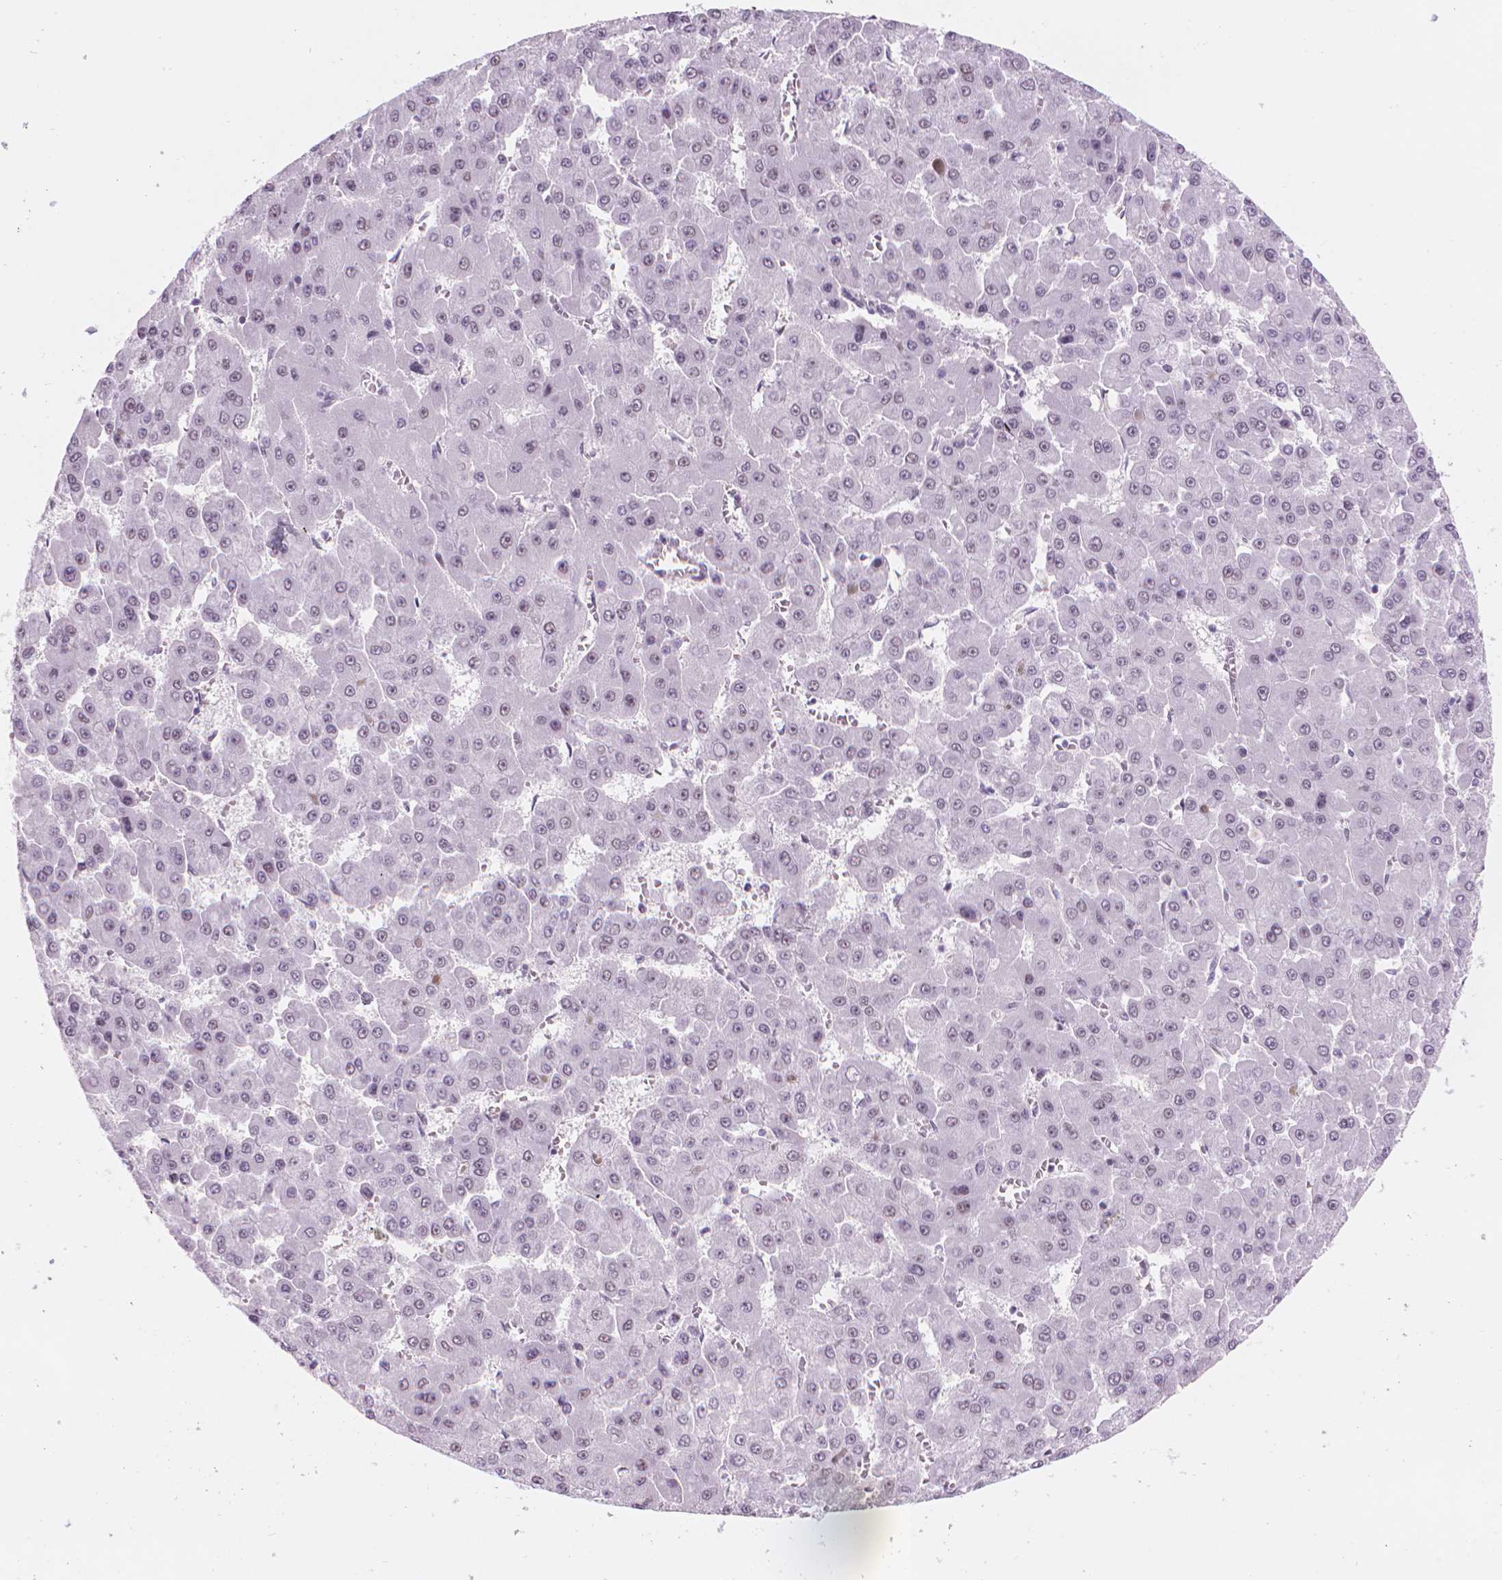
{"staining": {"intensity": "negative", "quantity": "none", "location": "none"}, "tissue": "liver cancer", "cell_type": "Tumor cells", "image_type": "cancer", "snomed": [{"axis": "morphology", "description": "Carcinoma, Hepatocellular, NOS"}, {"axis": "topography", "description": "Liver"}], "caption": "A high-resolution image shows IHC staining of liver cancer (hepatocellular carcinoma), which demonstrates no significant expression in tumor cells.", "gene": "POLR3D", "patient": {"sex": "male", "age": 78}}